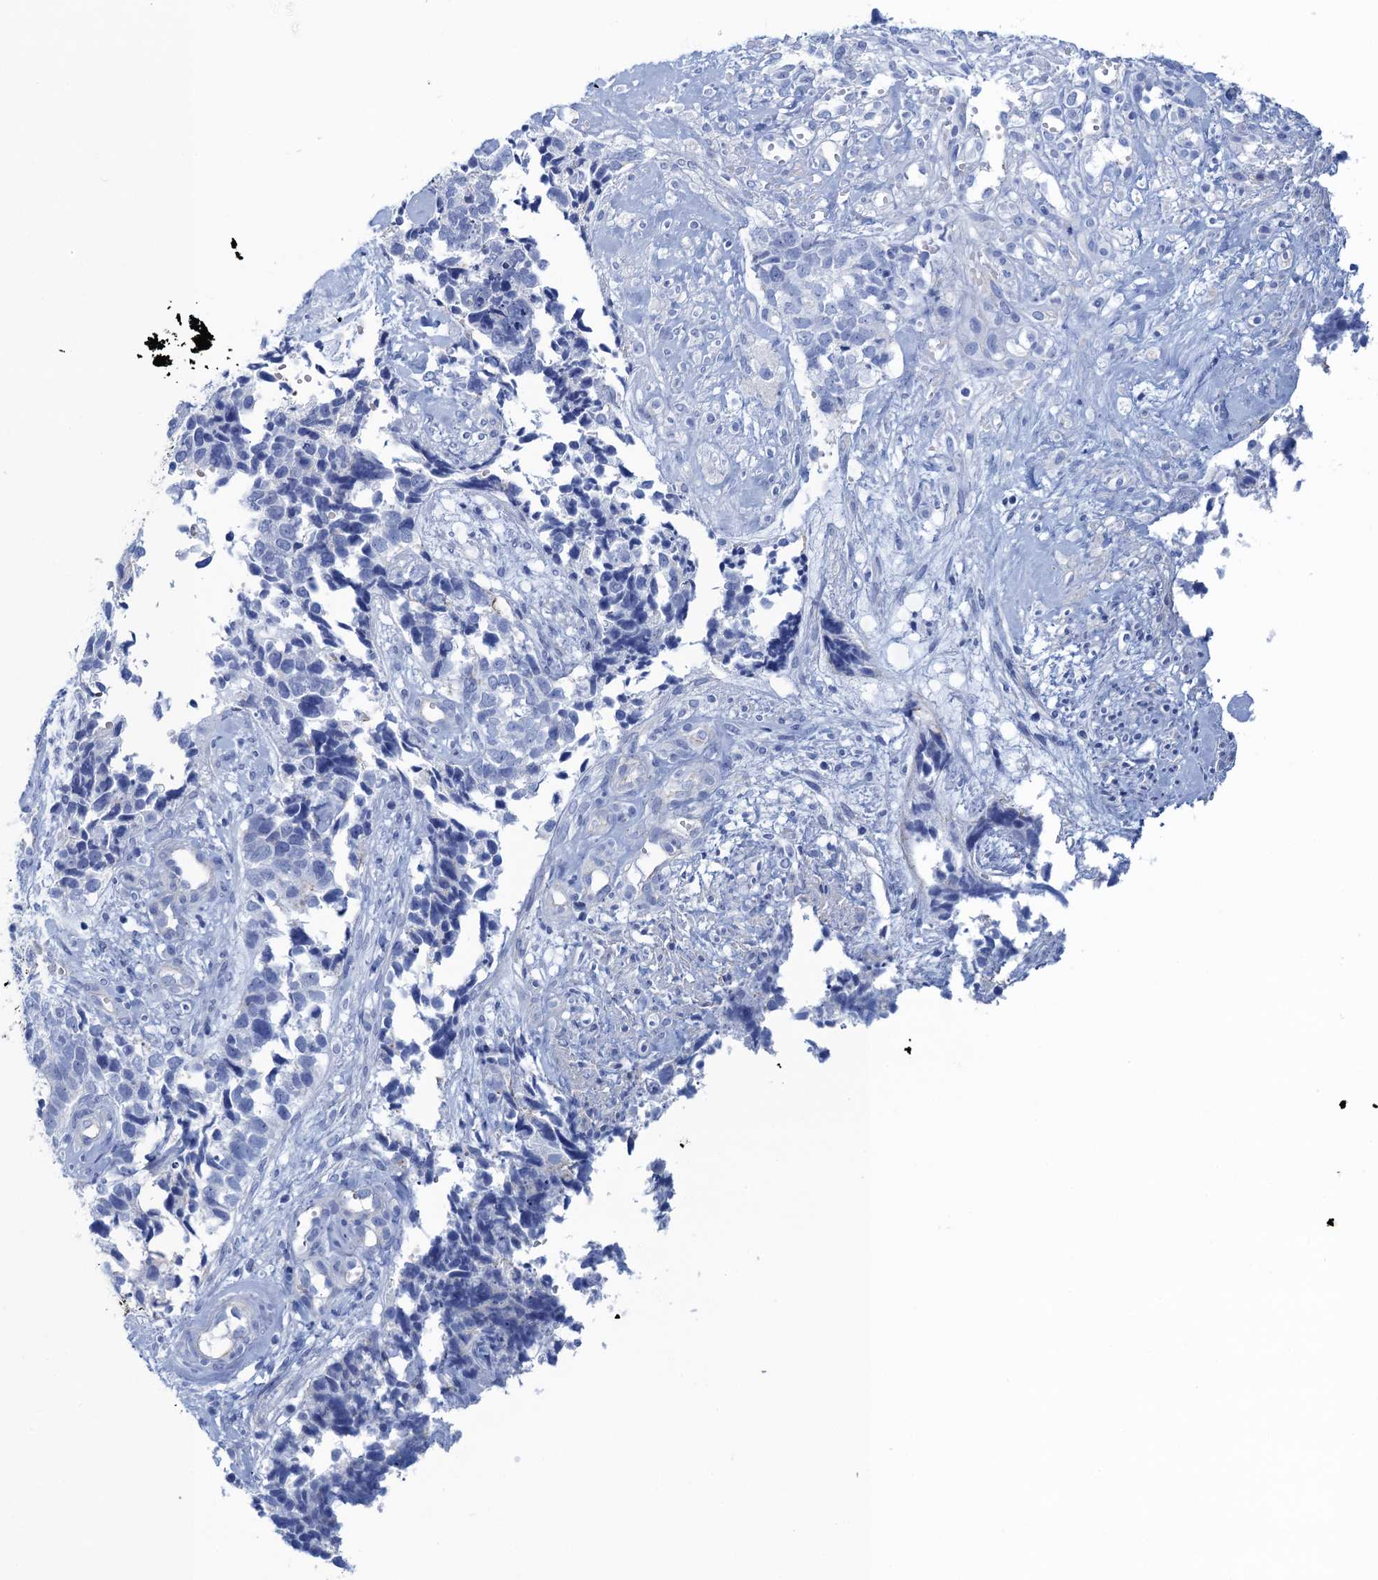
{"staining": {"intensity": "negative", "quantity": "none", "location": "none"}, "tissue": "cervical cancer", "cell_type": "Tumor cells", "image_type": "cancer", "snomed": [{"axis": "morphology", "description": "Squamous cell carcinoma, NOS"}, {"axis": "topography", "description": "Cervix"}], "caption": "Immunohistochemistry (IHC) photomicrograph of neoplastic tissue: human cervical cancer stained with DAB (3,3'-diaminobenzidine) shows no significant protein positivity in tumor cells. (DAB immunohistochemistry (IHC) with hematoxylin counter stain).", "gene": "CALML5", "patient": {"sex": "female", "age": 63}}